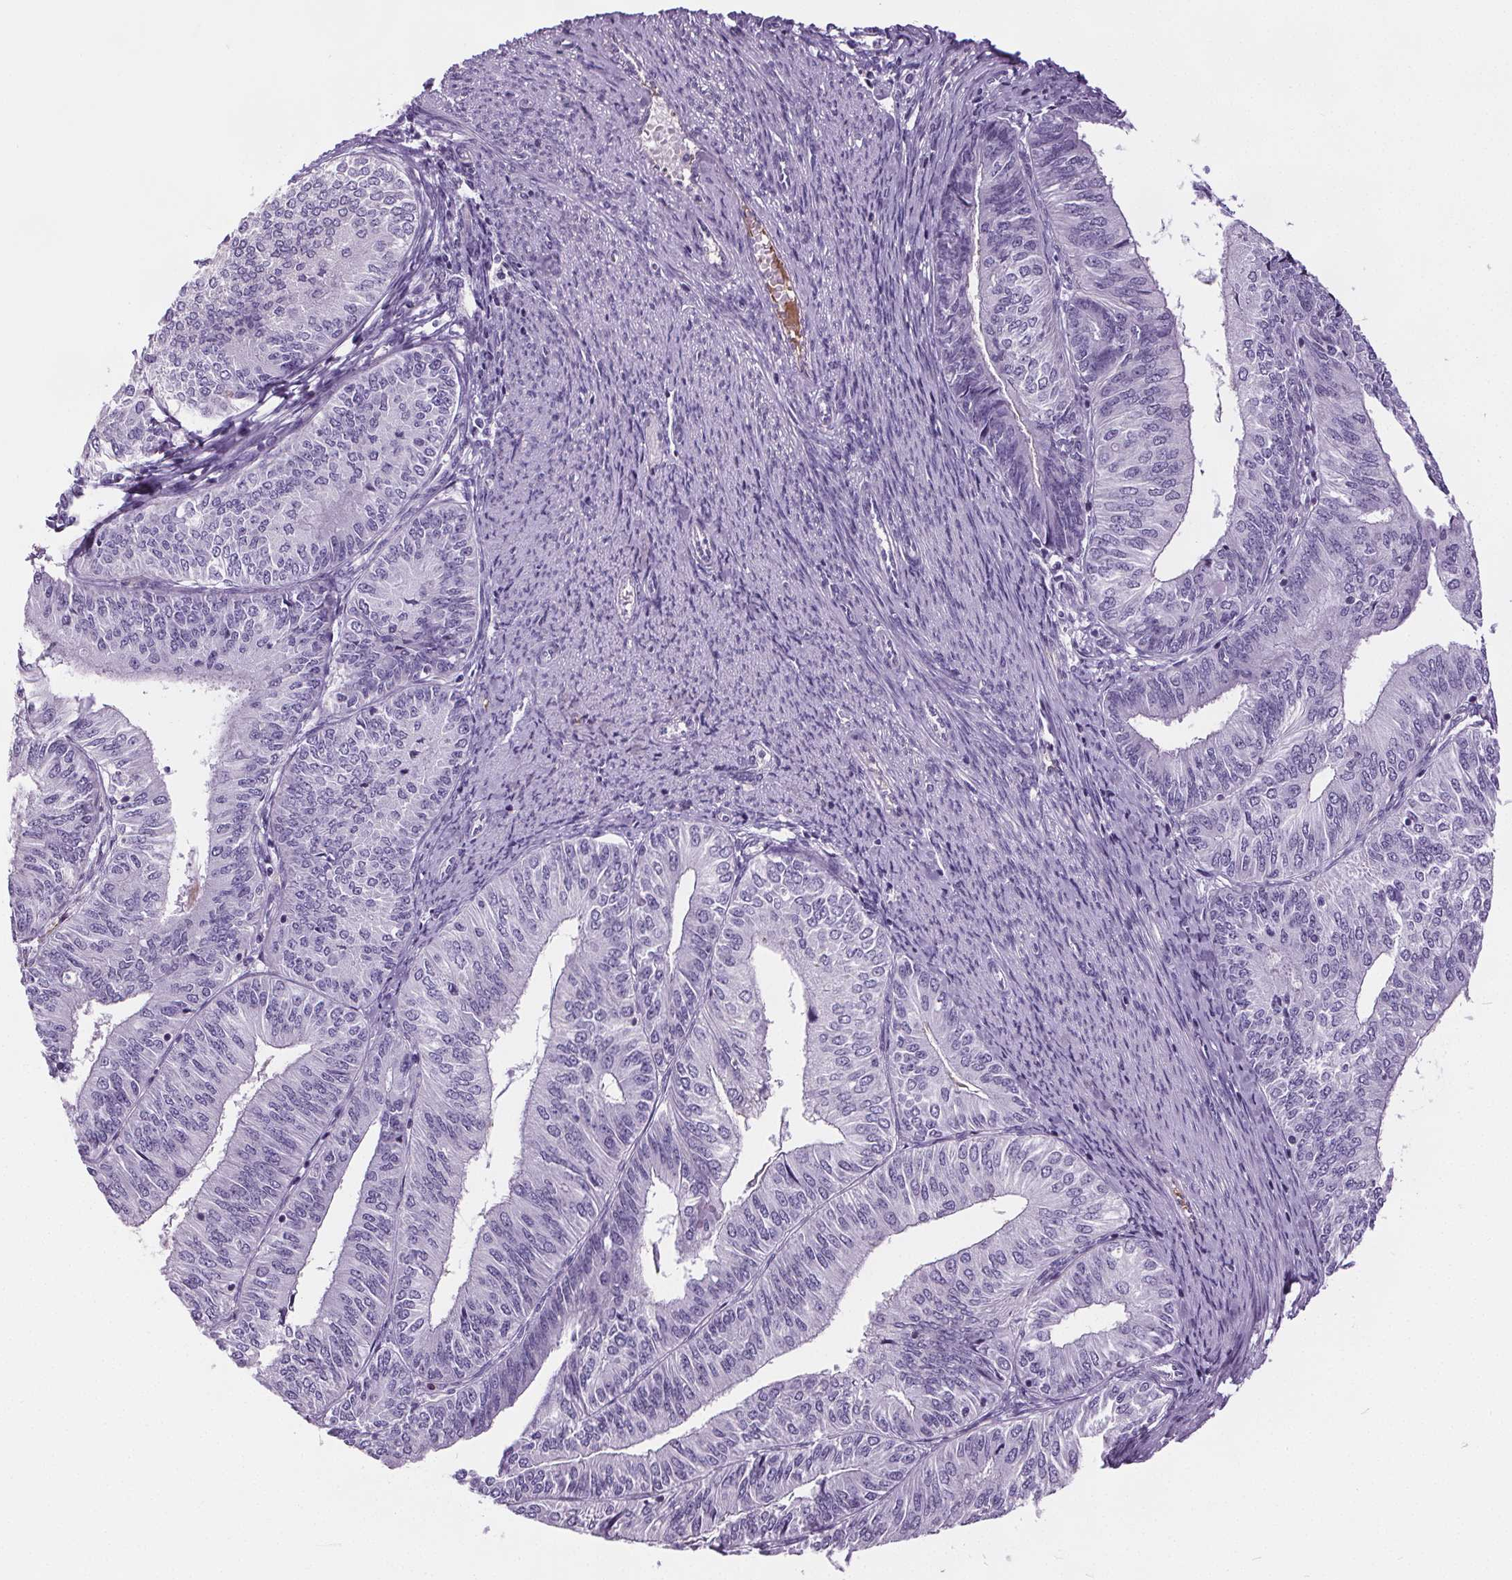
{"staining": {"intensity": "negative", "quantity": "none", "location": "none"}, "tissue": "endometrial cancer", "cell_type": "Tumor cells", "image_type": "cancer", "snomed": [{"axis": "morphology", "description": "Adenocarcinoma, NOS"}, {"axis": "topography", "description": "Endometrium"}], "caption": "An immunohistochemistry (IHC) image of endometrial adenocarcinoma is shown. There is no staining in tumor cells of endometrial adenocarcinoma. The staining was performed using DAB to visualize the protein expression in brown, while the nuclei were stained in blue with hematoxylin (Magnification: 20x).", "gene": "CD5L", "patient": {"sex": "female", "age": 58}}